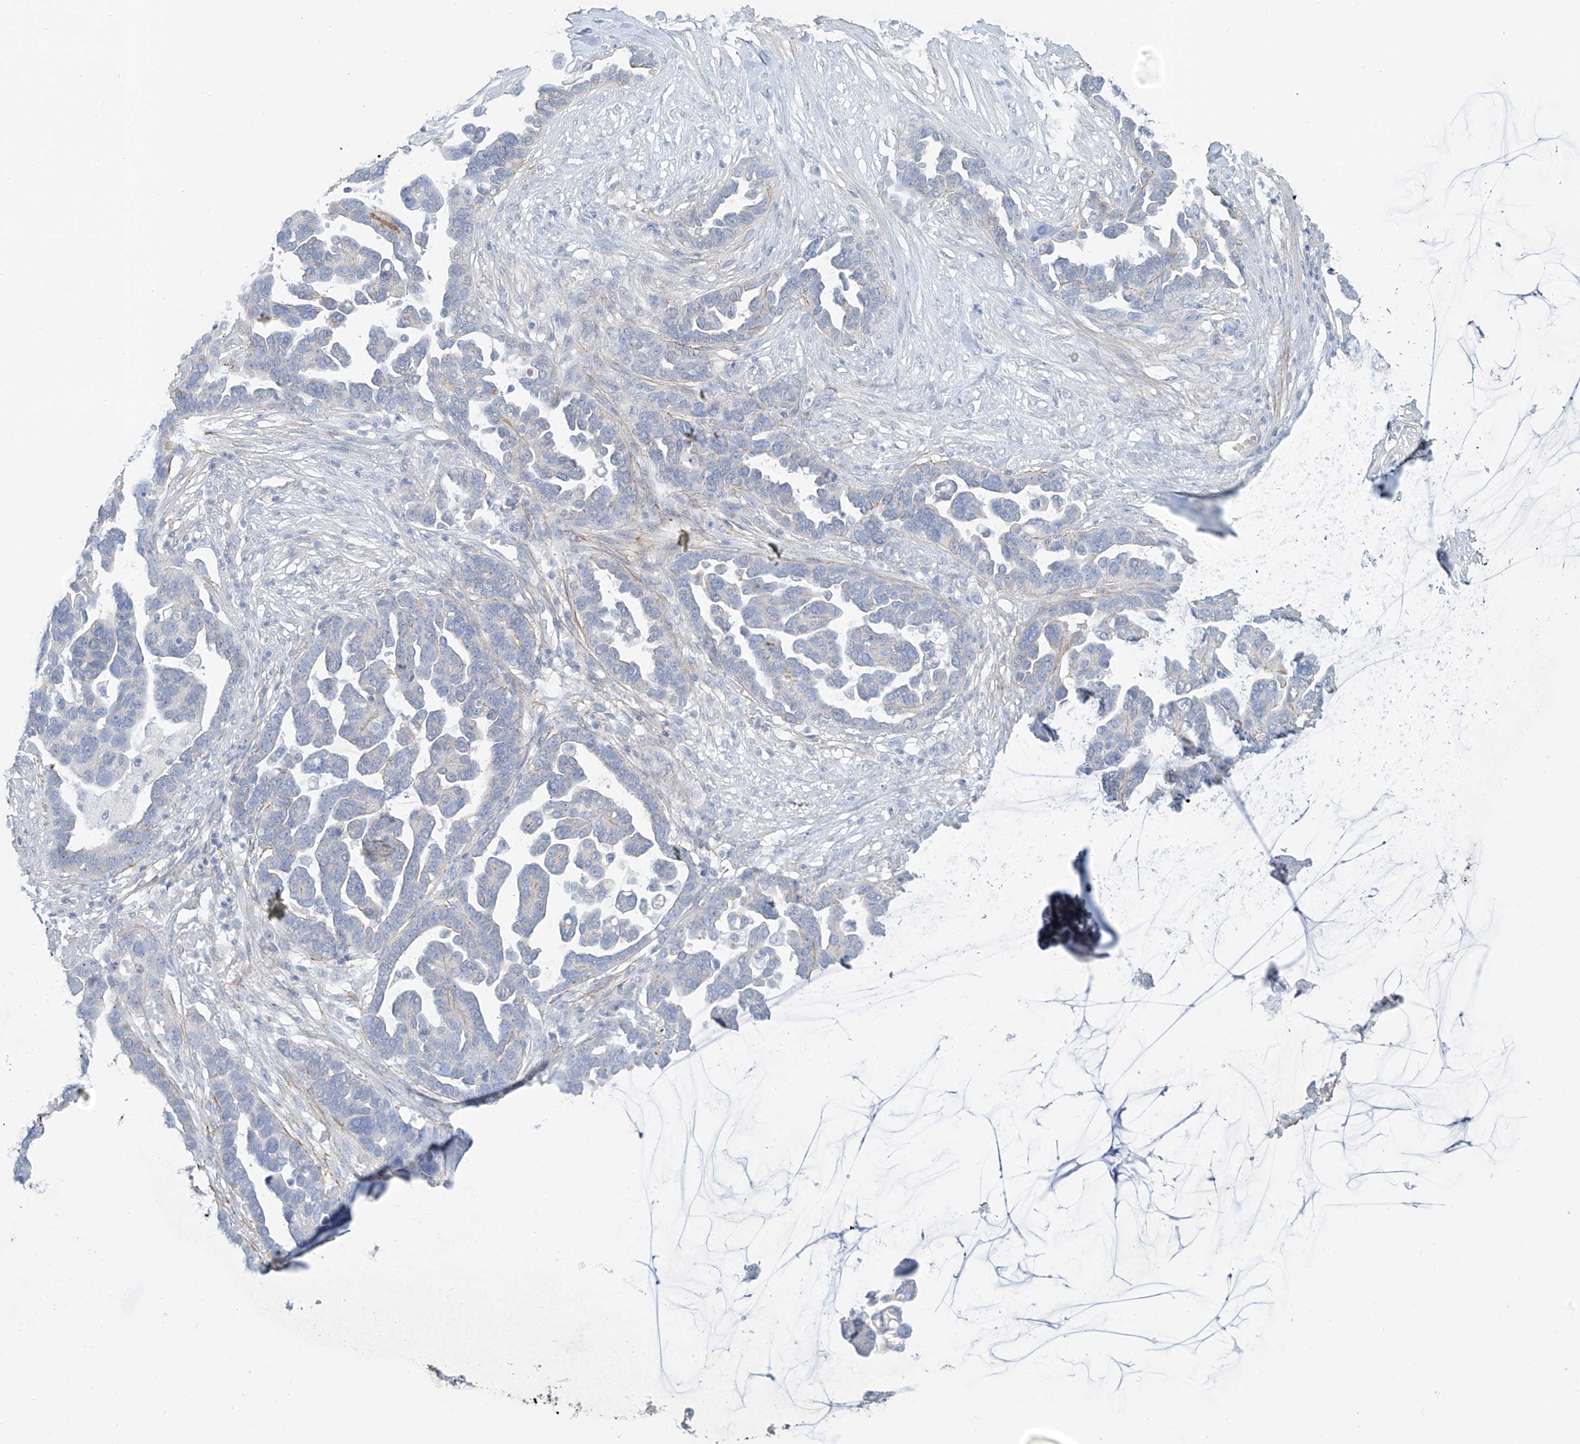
{"staining": {"intensity": "negative", "quantity": "none", "location": "none"}, "tissue": "ovarian cancer", "cell_type": "Tumor cells", "image_type": "cancer", "snomed": [{"axis": "morphology", "description": "Cystadenocarcinoma, serous, NOS"}, {"axis": "topography", "description": "Ovary"}], "caption": "Immunohistochemistry photomicrograph of neoplastic tissue: human ovarian cancer stained with DAB (3,3'-diaminobenzidine) shows no significant protein staining in tumor cells.", "gene": "TUBE1", "patient": {"sex": "female", "age": 54}}